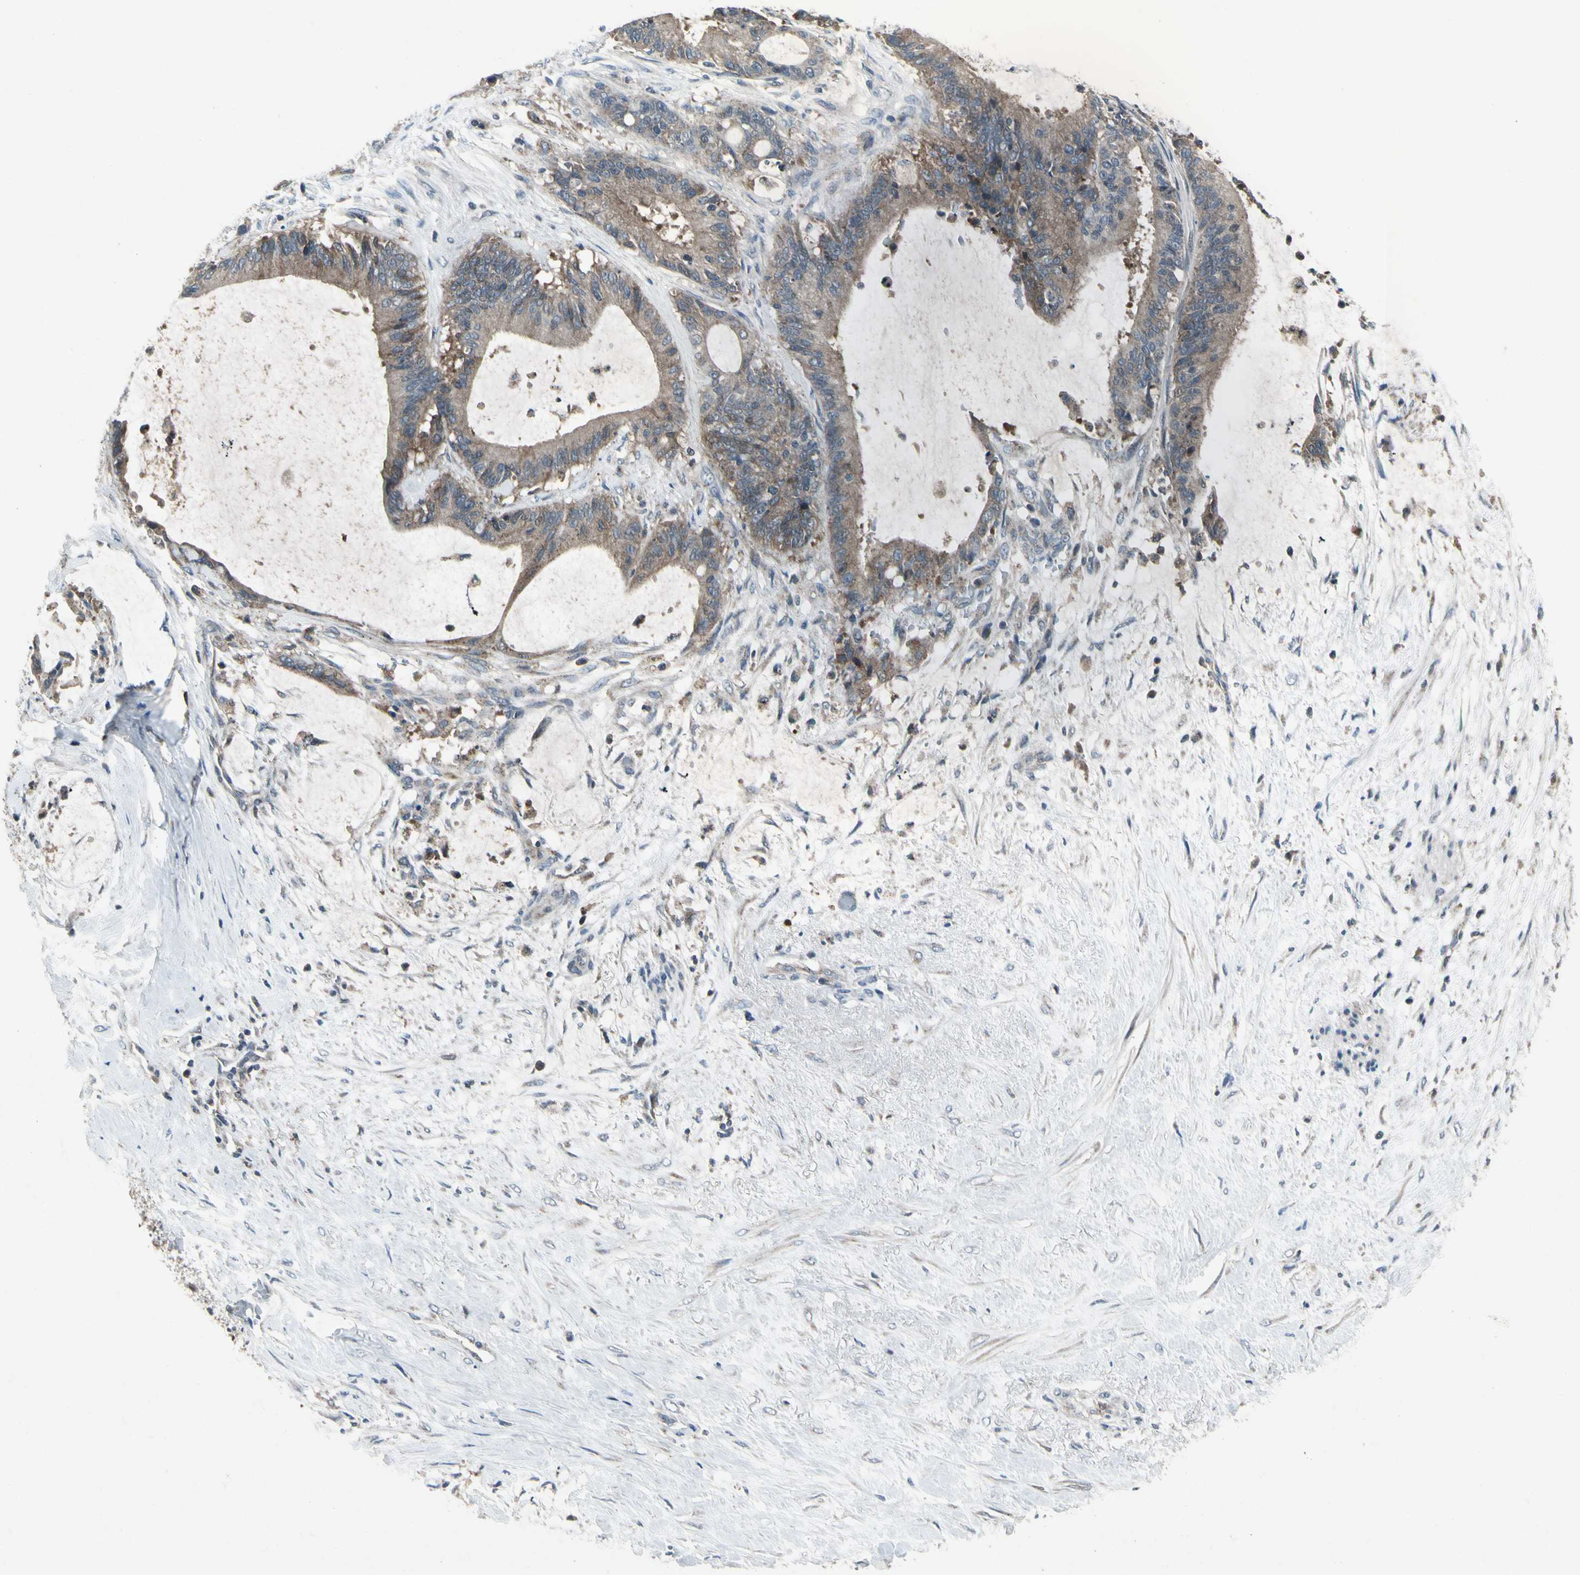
{"staining": {"intensity": "moderate", "quantity": ">75%", "location": "cytoplasmic/membranous"}, "tissue": "liver cancer", "cell_type": "Tumor cells", "image_type": "cancer", "snomed": [{"axis": "morphology", "description": "Cholangiocarcinoma"}, {"axis": "topography", "description": "Liver"}], "caption": "An image of cholangiocarcinoma (liver) stained for a protein demonstrates moderate cytoplasmic/membranous brown staining in tumor cells.", "gene": "NMI", "patient": {"sex": "female", "age": 73}}